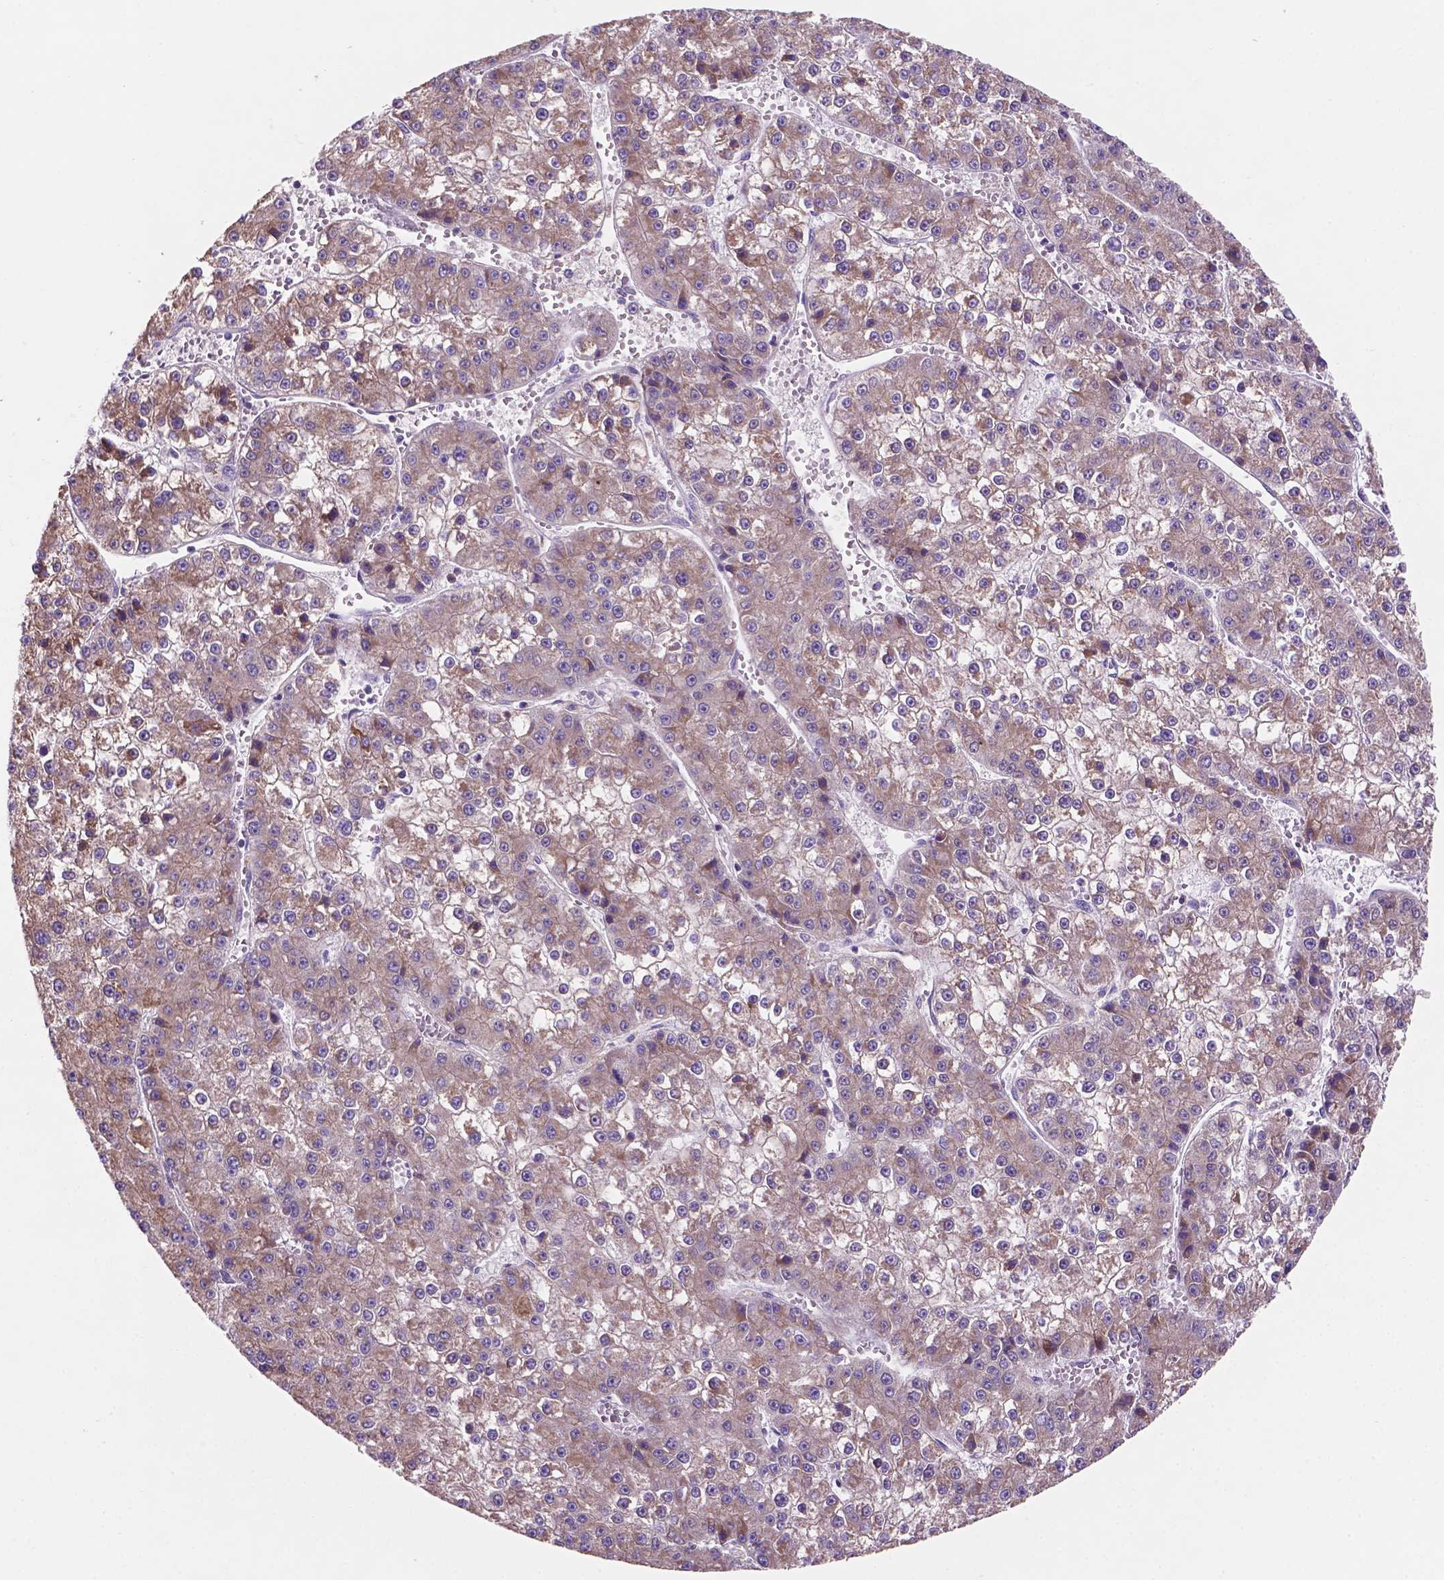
{"staining": {"intensity": "weak", "quantity": "25%-75%", "location": "cytoplasmic/membranous"}, "tissue": "liver cancer", "cell_type": "Tumor cells", "image_type": "cancer", "snomed": [{"axis": "morphology", "description": "Carcinoma, Hepatocellular, NOS"}, {"axis": "topography", "description": "Liver"}], "caption": "Liver cancer (hepatocellular carcinoma) stained with a protein marker reveals weak staining in tumor cells.", "gene": "MKRN2OS", "patient": {"sex": "female", "age": 73}}